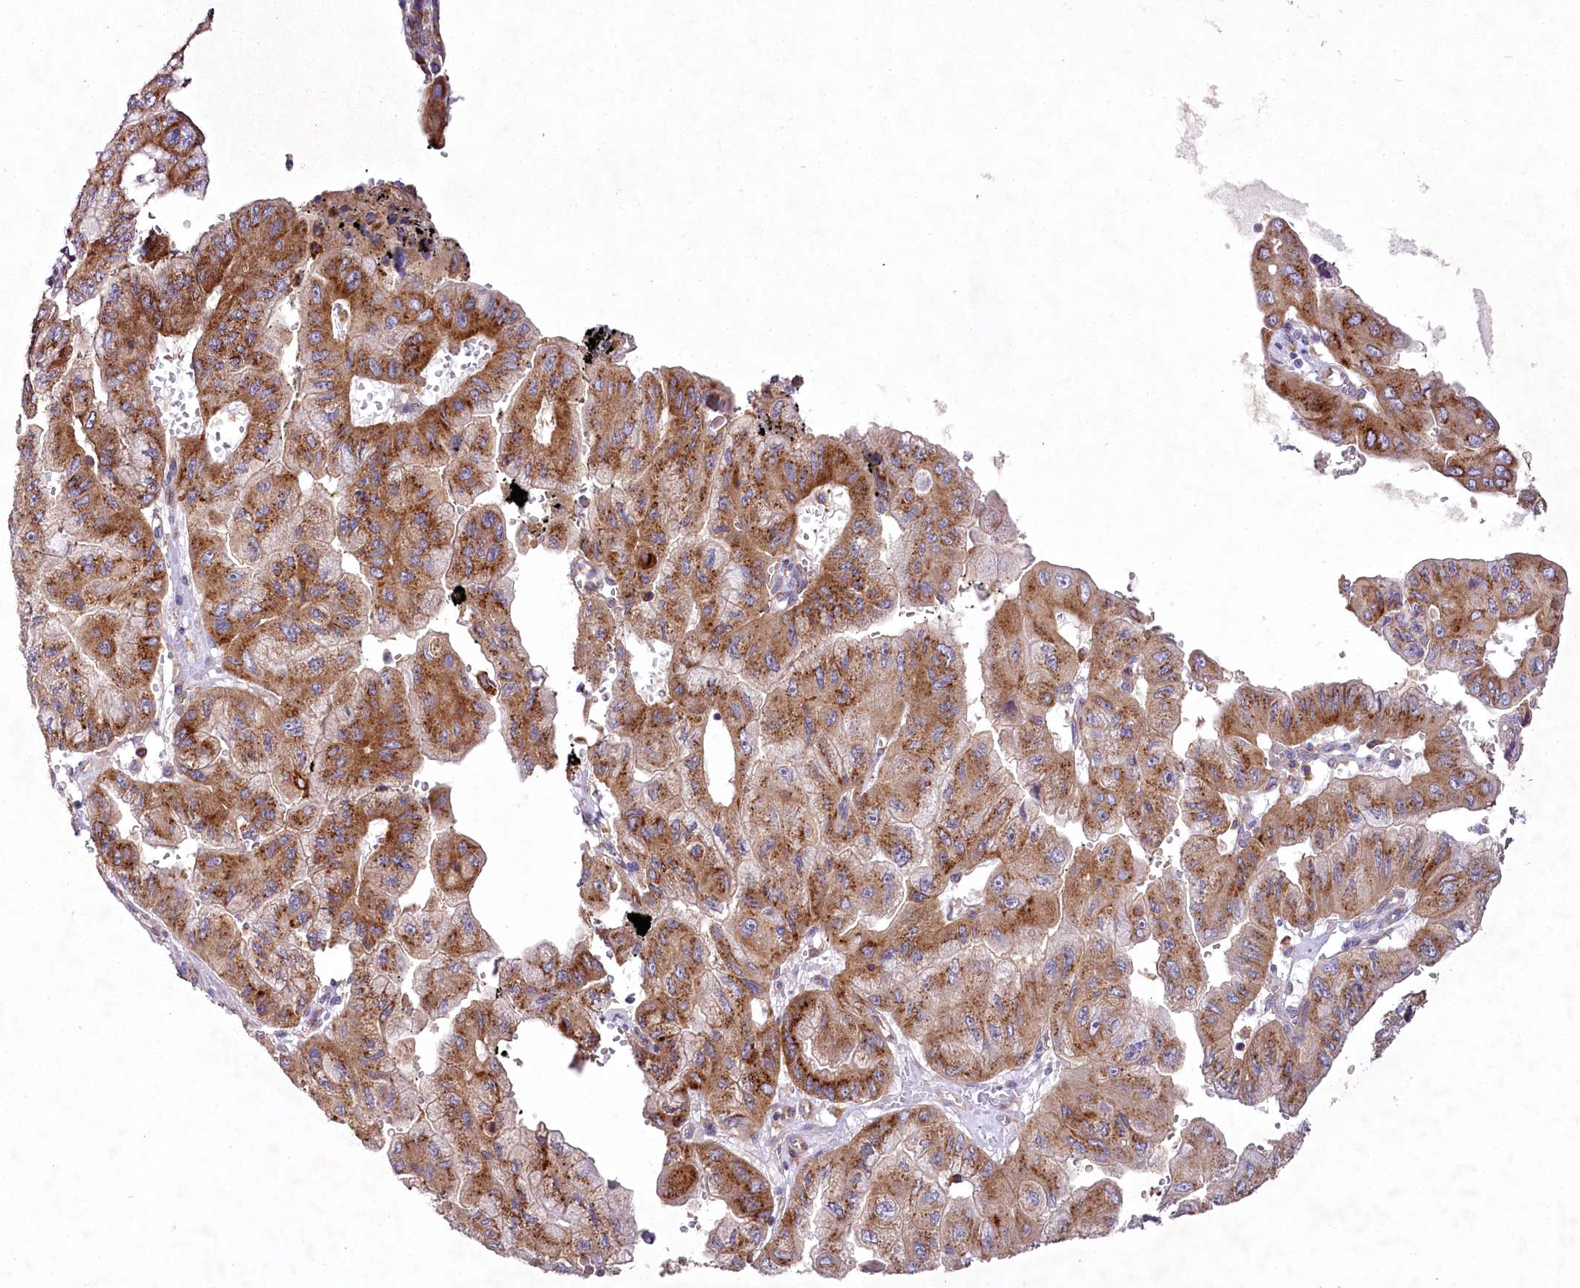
{"staining": {"intensity": "moderate", "quantity": ">75%", "location": "cytoplasmic/membranous"}, "tissue": "pancreatic cancer", "cell_type": "Tumor cells", "image_type": "cancer", "snomed": [{"axis": "morphology", "description": "Adenocarcinoma, NOS"}, {"axis": "topography", "description": "Pancreas"}], "caption": "This is an image of immunohistochemistry staining of pancreatic adenocarcinoma, which shows moderate staining in the cytoplasmic/membranous of tumor cells.", "gene": "STX6", "patient": {"sex": "male", "age": 51}}